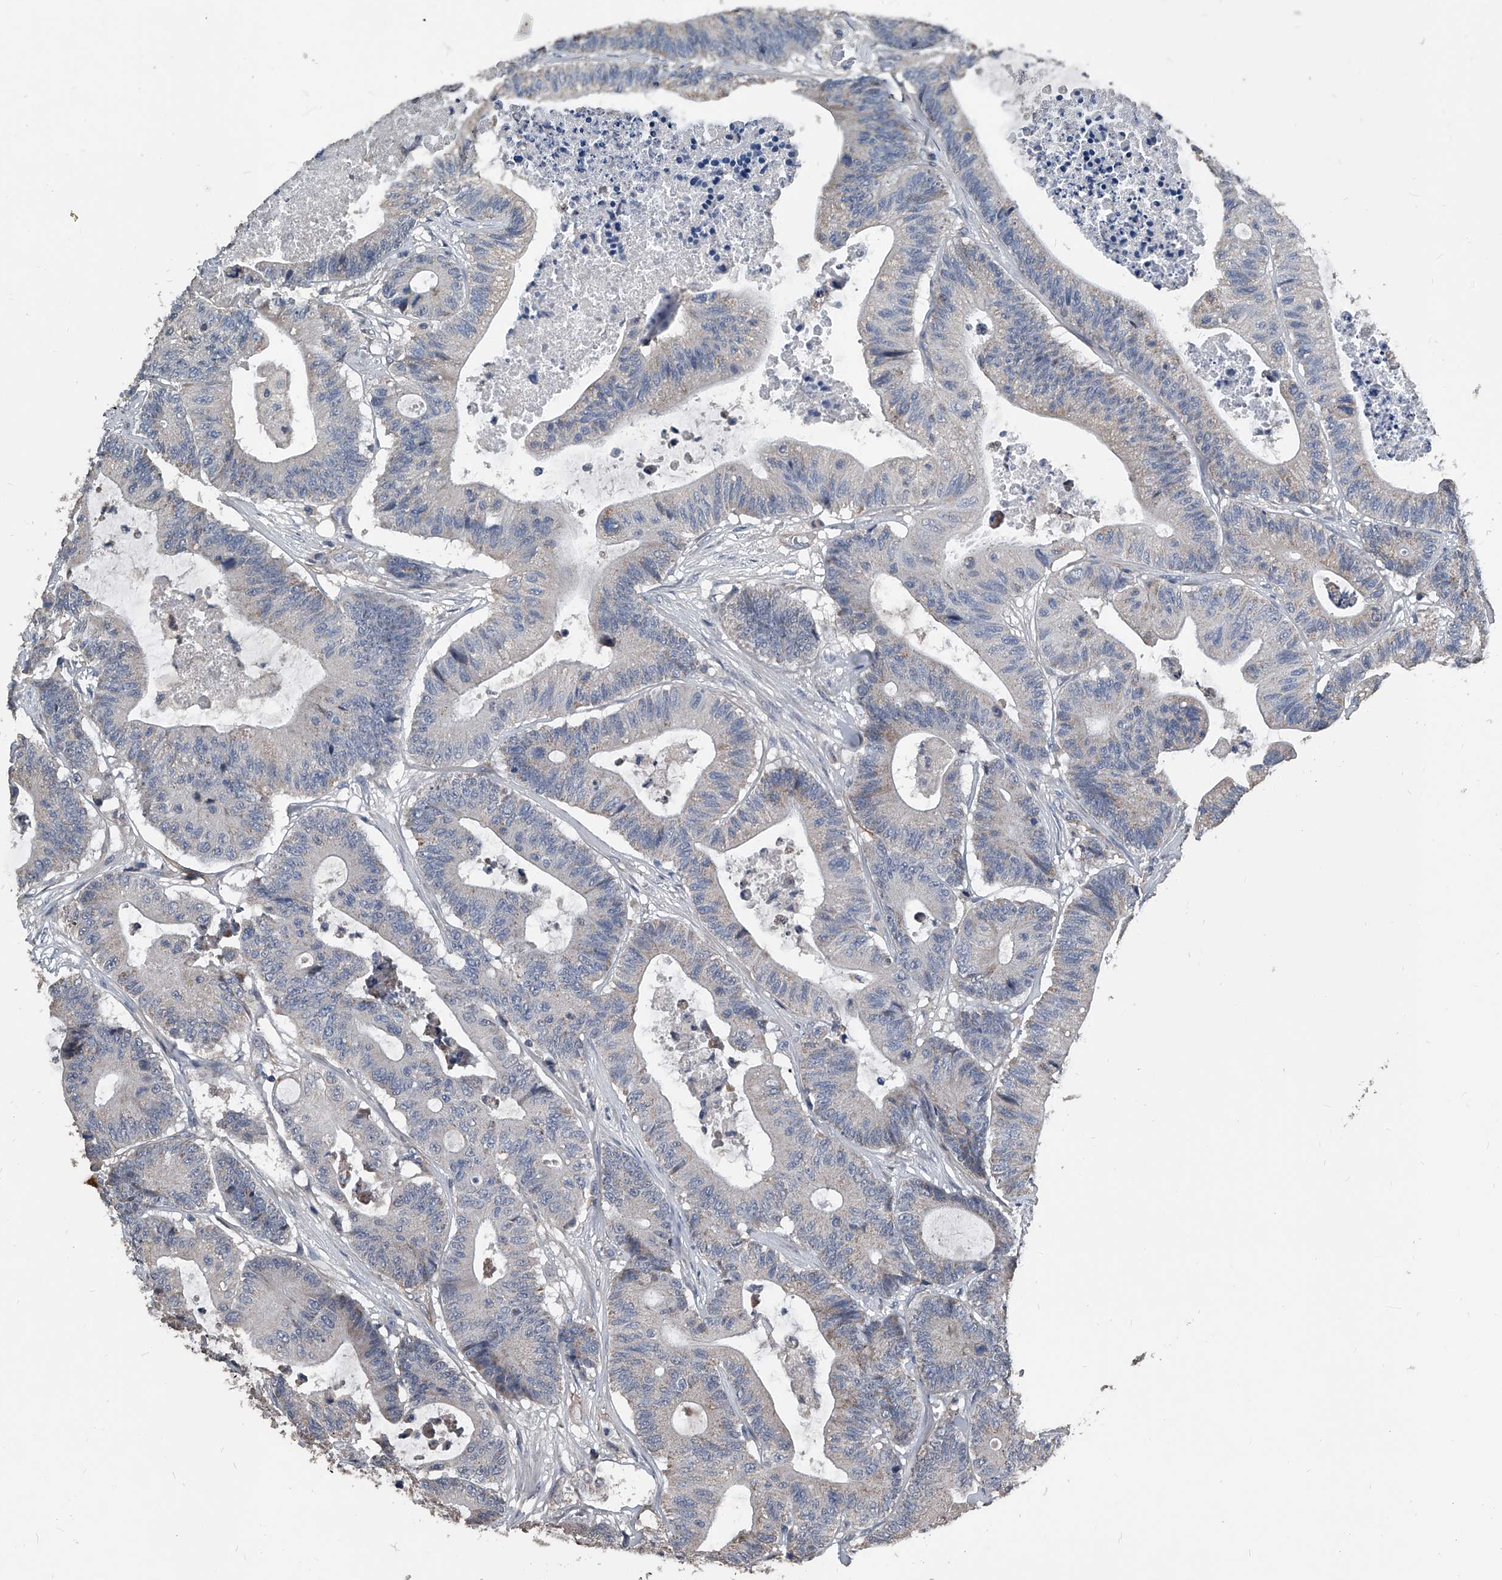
{"staining": {"intensity": "weak", "quantity": "<25%", "location": "cytoplasmic/membranous"}, "tissue": "colorectal cancer", "cell_type": "Tumor cells", "image_type": "cancer", "snomed": [{"axis": "morphology", "description": "Adenocarcinoma, NOS"}, {"axis": "topography", "description": "Colon"}], "caption": "An IHC photomicrograph of colorectal cancer (adenocarcinoma) is shown. There is no staining in tumor cells of colorectal cancer (adenocarcinoma).", "gene": "PHACTR1", "patient": {"sex": "female", "age": 84}}